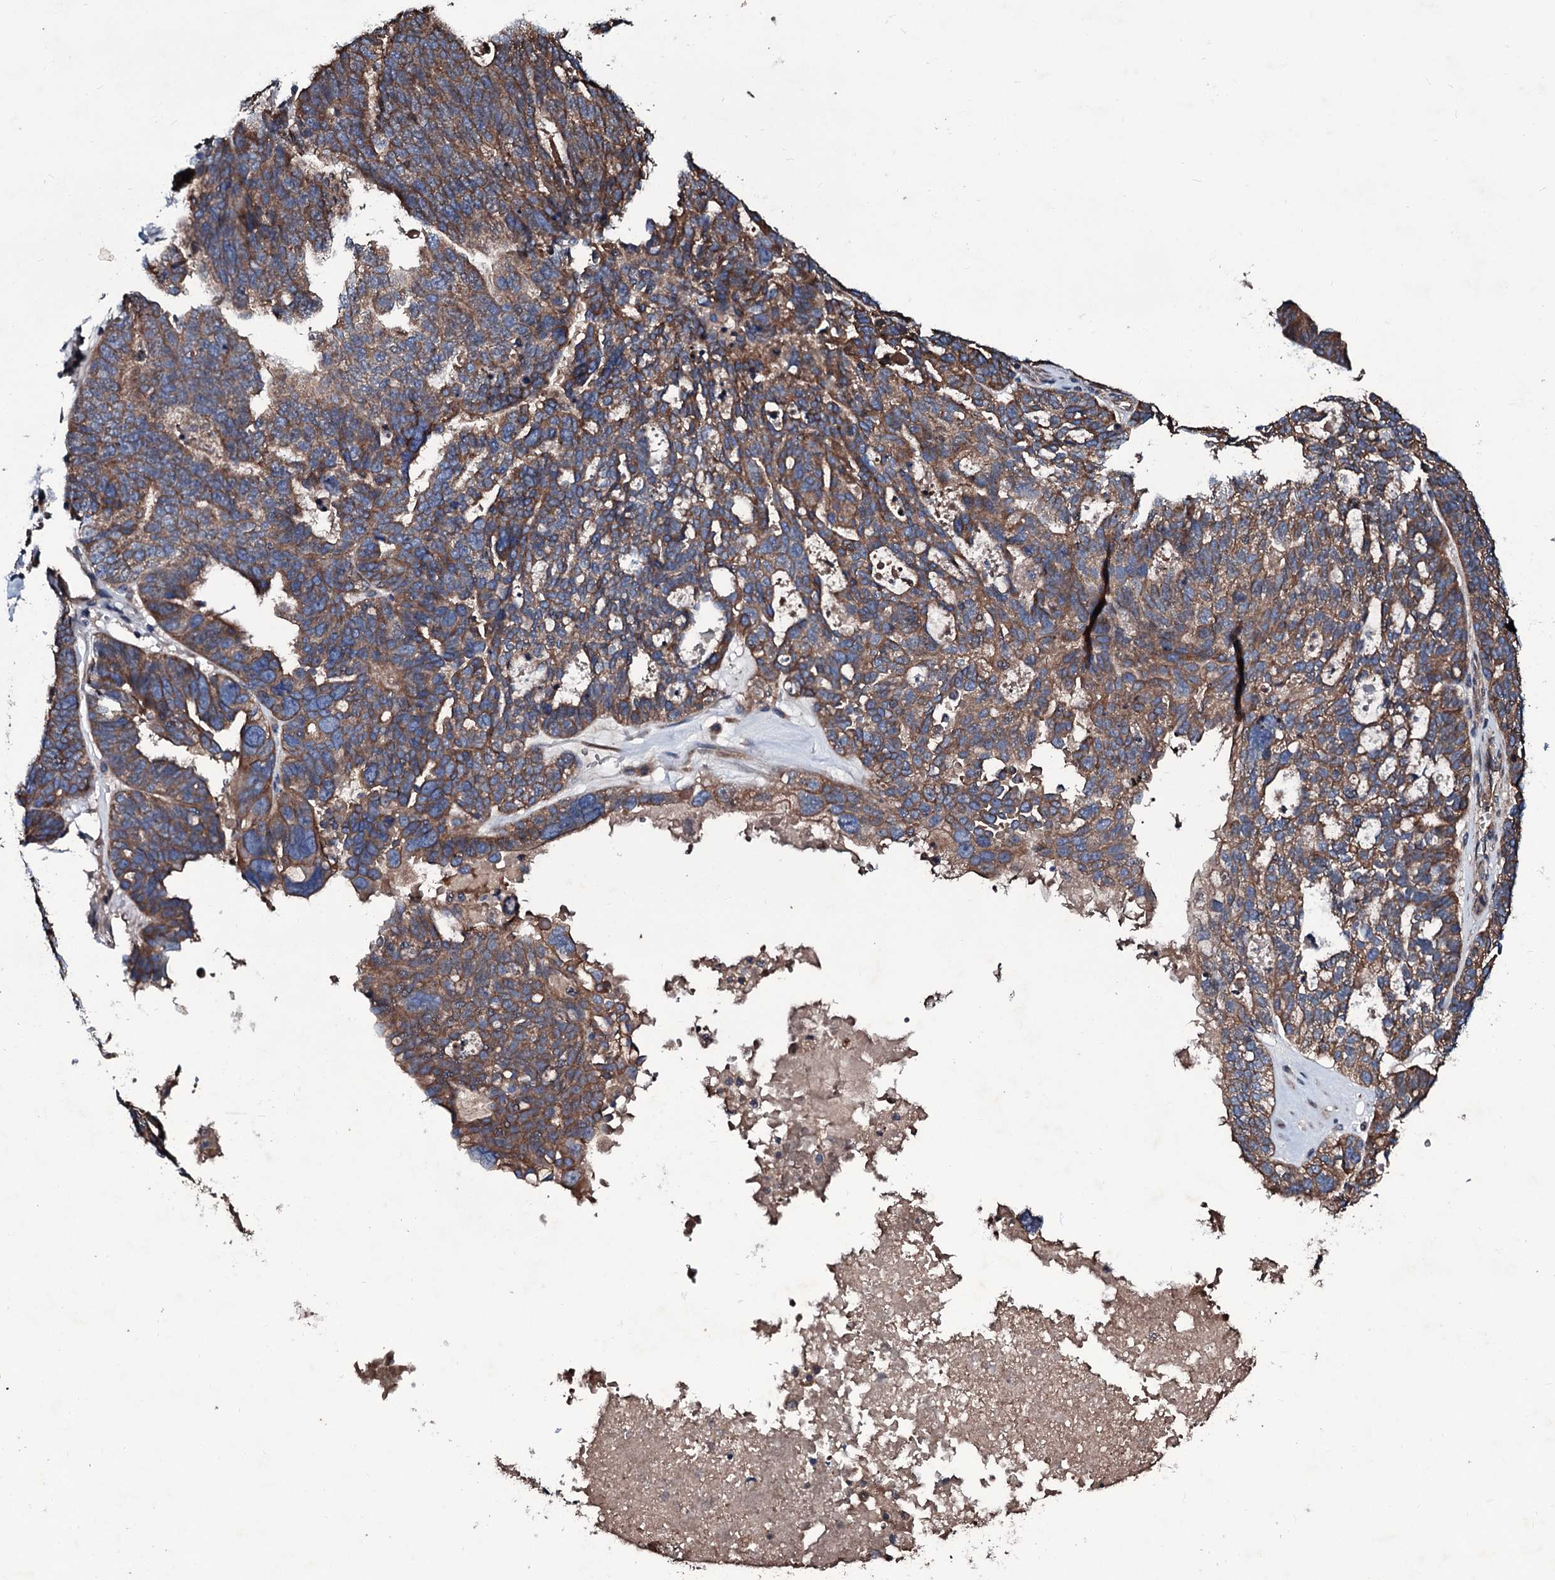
{"staining": {"intensity": "moderate", "quantity": ">75%", "location": "cytoplasmic/membranous"}, "tissue": "ovarian cancer", "cell_type": "Tumor cells", "image_type": "cancer", "snomed": [{"axis": "morphology", "description": "Cystadenocarcinoma, serous, NOS"}, {"axis": "topography", "description": "Ovary"}], "caption": "Ovarian cancer (serous cystadenocarcinoma) stained with DAB immunohistochemistry (IHC) exhibits medium levels of moderate cytoplasmic/membranous staining in about >75% of tumor cells.", "gene": "DMAC2", "patient": {"sex": "female", "age": 59}}